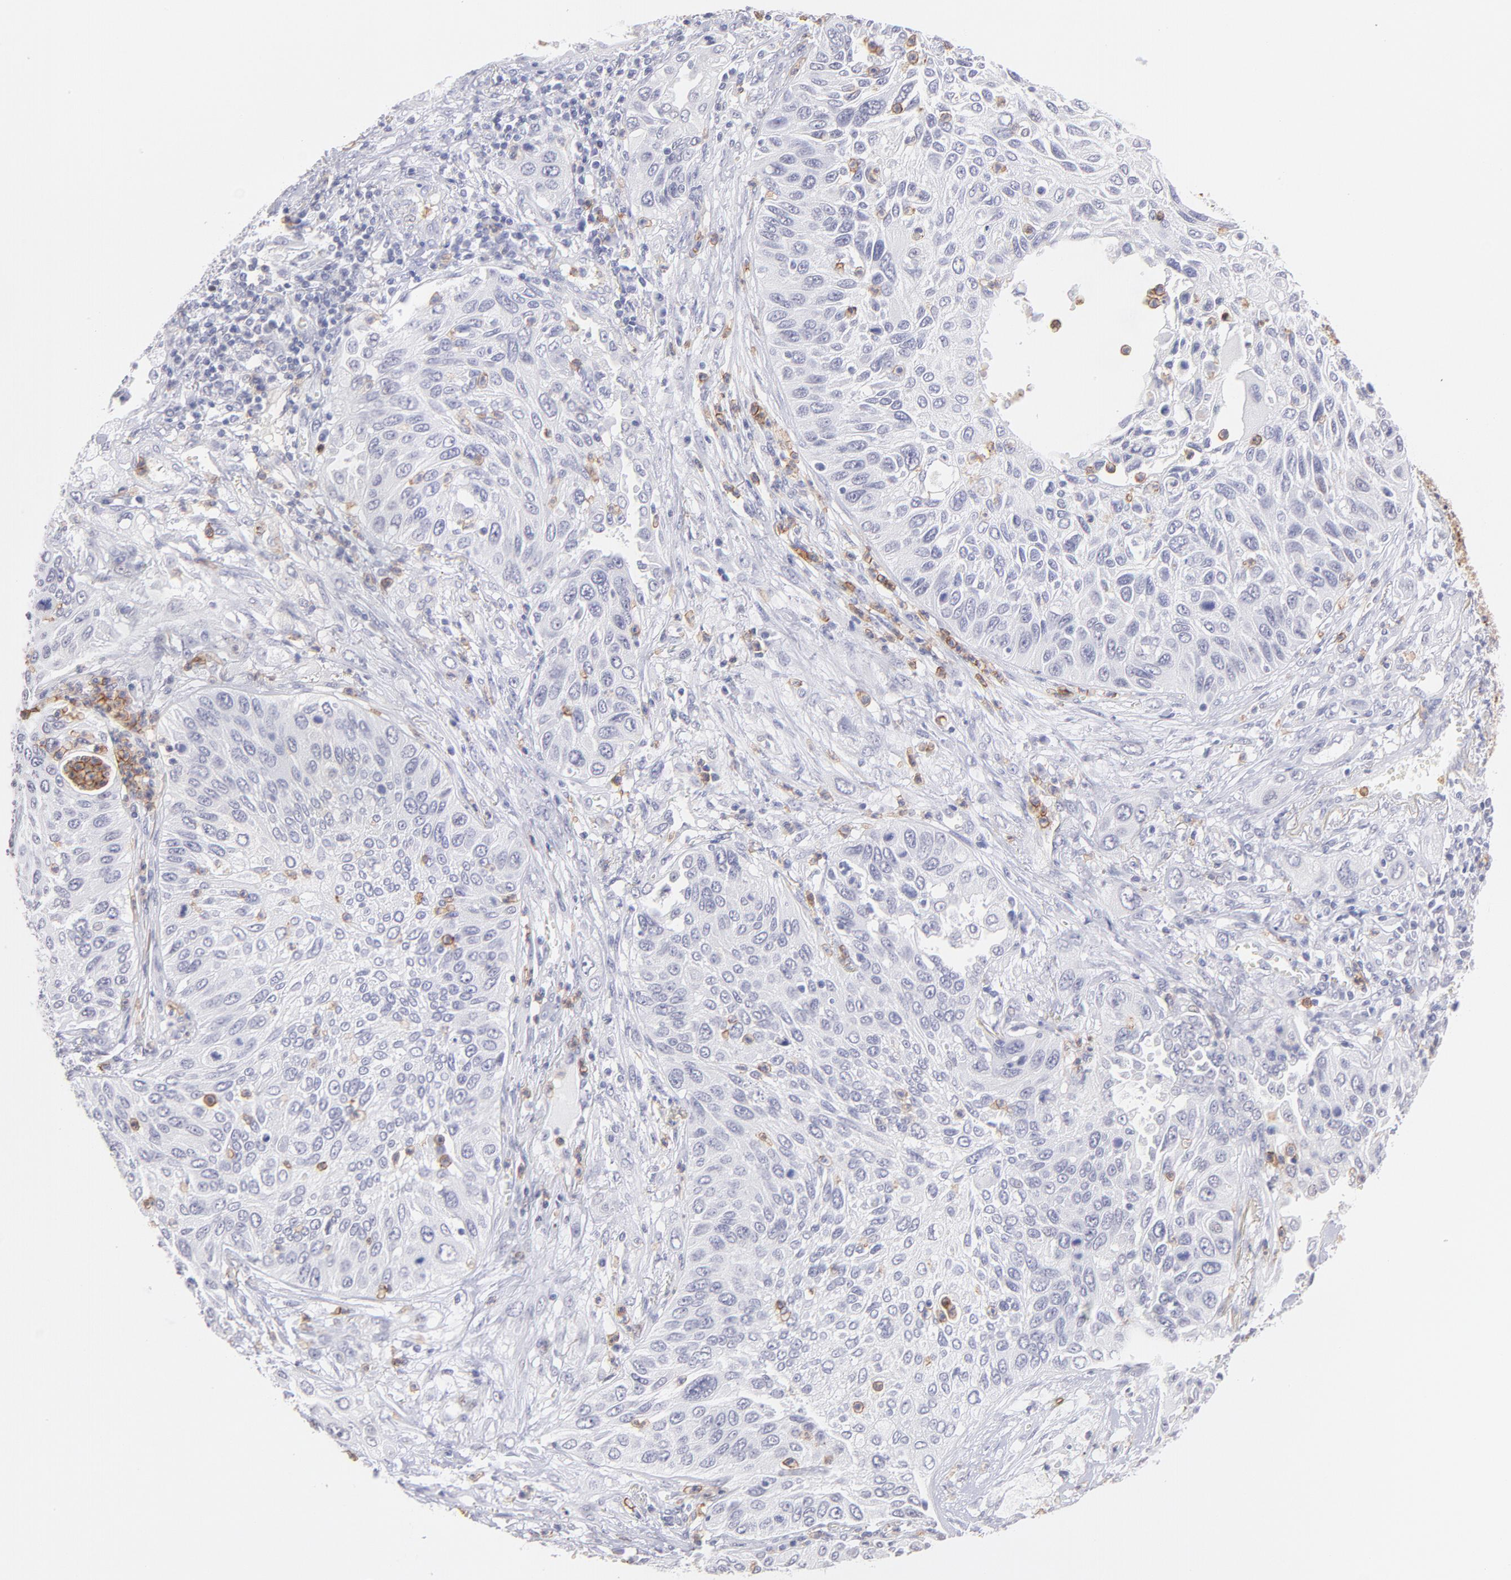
{"staining": {"intensity": "negative", "quantity": "none", "location": "none"}, "tissue": "lung cancer", "cell_type": "Tumor cells", "image_type": "cancer", "snomed": [{"axis": "morphology", "description": "Squamous cell carcinoma, NOS"}, {"axis": "topography", "description": "Lung"}], "caption": "Human squamous cell carcinoma (lung) stained for a protein using IHC exhibits no positivity in tumor cells.", "gene": "LTB4R", "patient": {"sex": "female", "age": 76}}